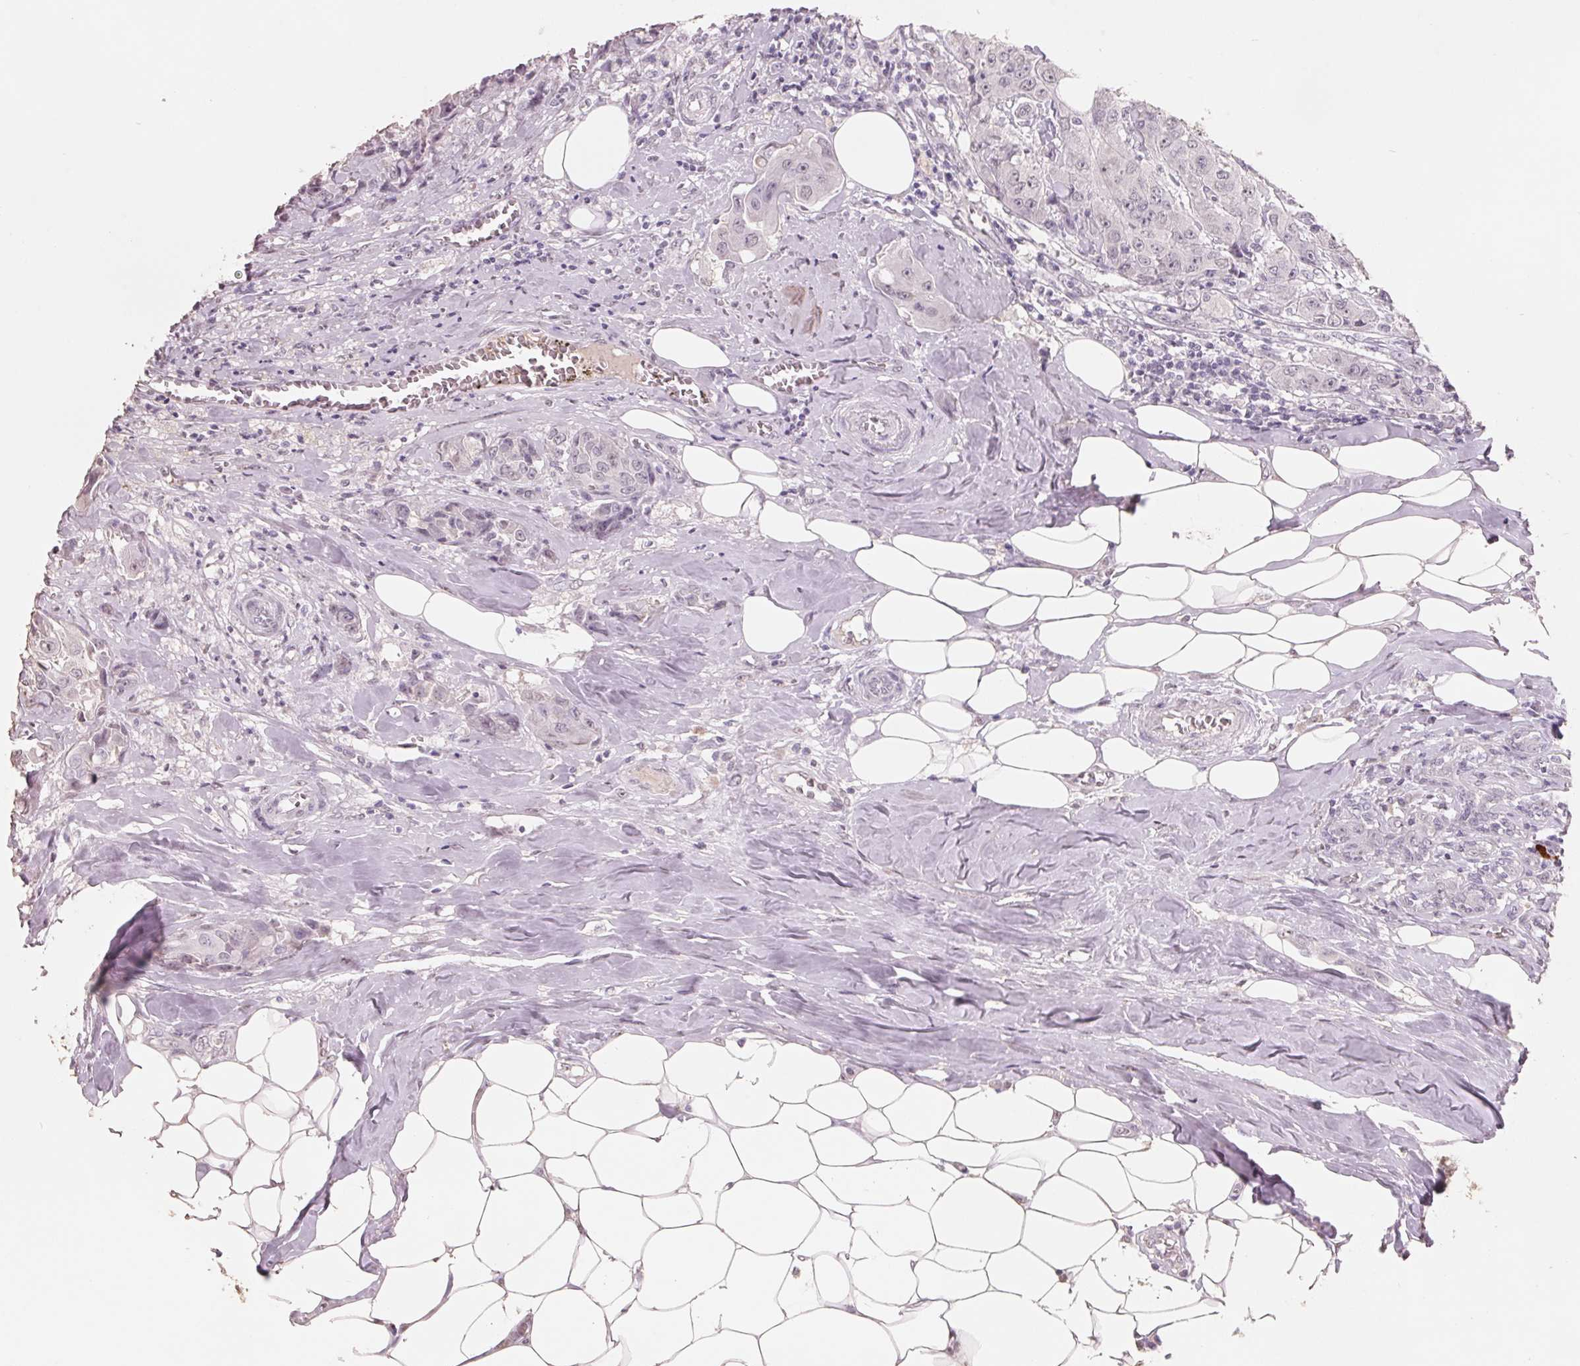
{"staining": {"intensity": "negative", "quantity": "none", "location": "none"}, "tissue": "breast cancer", "cell_type": "Tumor cells", "image_type": "cancer", "snomed": [{"axis": "morphology", "description": "Normal tissue, NOS"}, {"axis": "morphology", "description": "Duct carcinoma"}, {"axis": "topography", "description": "Breast"}], "caption": "There is no significant positivity in tumor cells of infiltrating ductal carcinoma (breast).", "gene": "FTCD", "patient": {"sex": "female", "age": 43}}